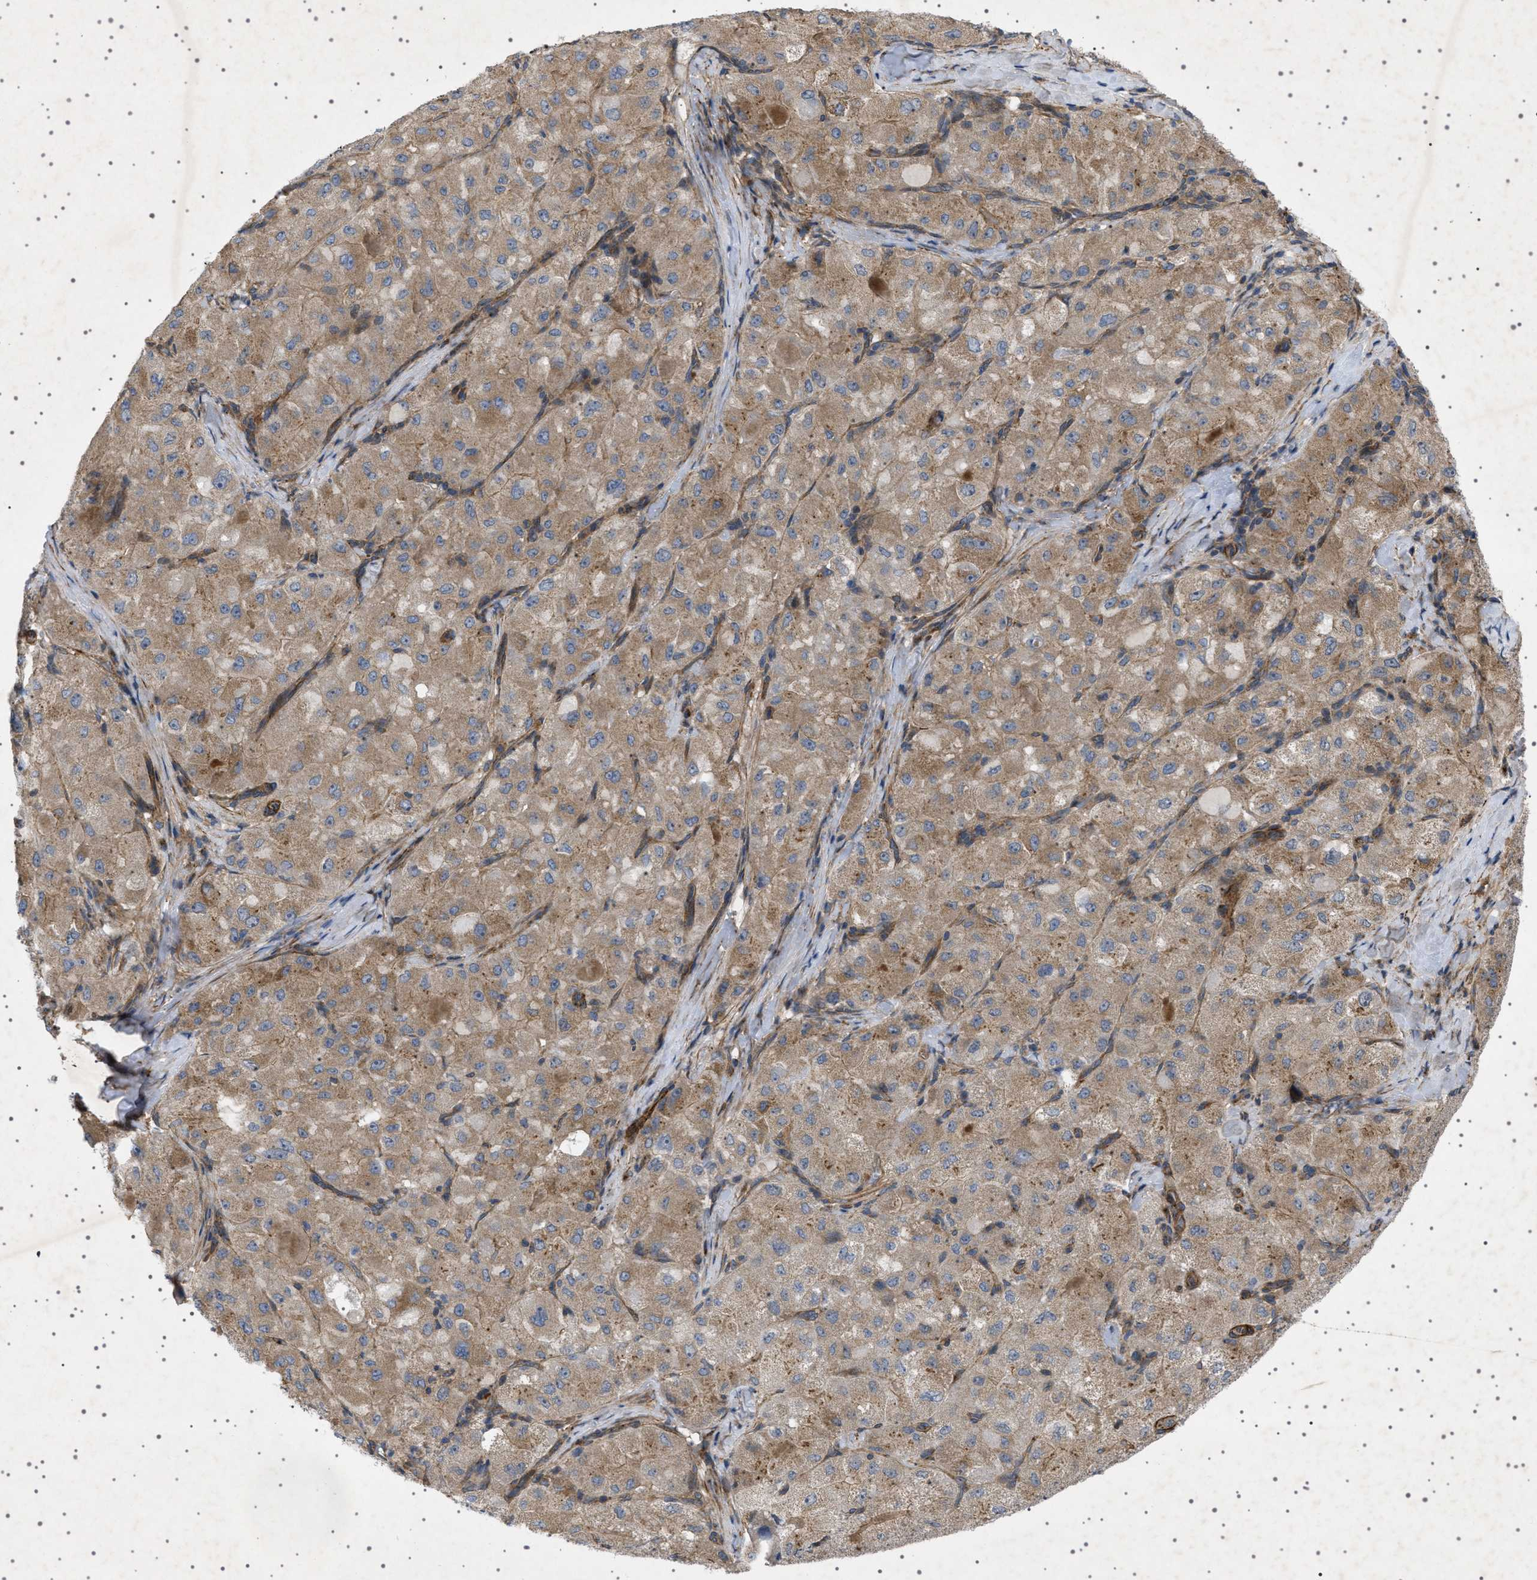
{"staining": {"intensity": "moderate", "quantity": ">75%", "location": "cytoplasmic/membranous"}, "tissue": "liver cancer", "cell_type": "Tumor cells", "image_type": "cancer", "snomed": [{"axis": "morphology", "description": "Carcinoma, Hepatocellular, NOS"}, {"axis": "topography", "description": "Liver"}], "caption": "This is an image of IHC staining of liver hepatocellular carcinoma, which shows moderate expression in the cytoplasmic/membranous of tumor cells.", "gene": "CCDC186", "patient": {"sex": "male", "age": 80}}